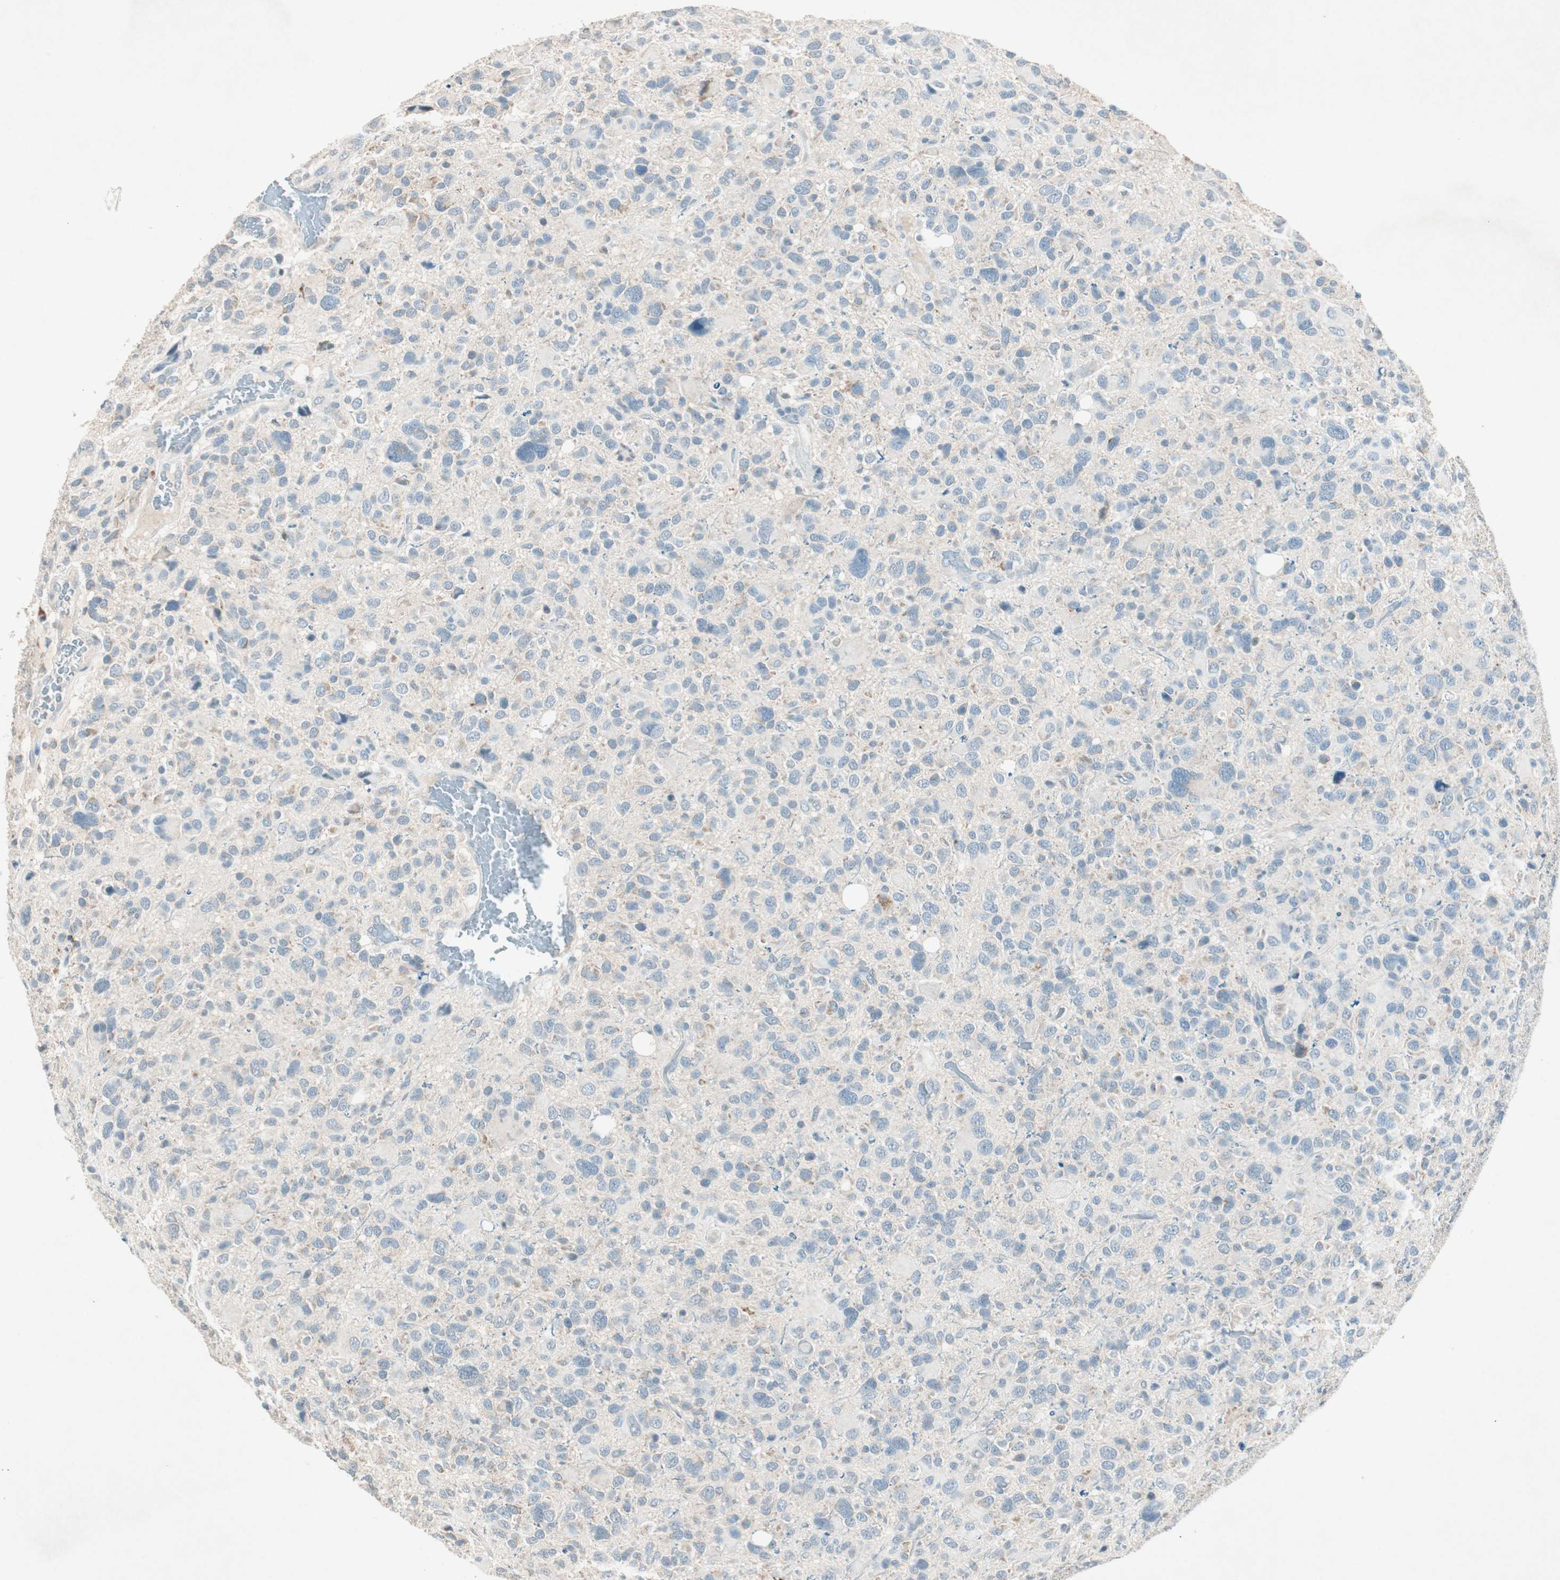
{"staining": {"intensity": "weak", "quantity": "<25%", "location": "cytoplasmic/membranous"}, "tissue": "glioma", "cell_type": "Tumor cells", "image_type": "cancer", "snomed": [{"axis": "morphology", "description": "Glioma, malignant, High grade"}, {"axis": "topography", "description": "Brain"}], "caption": "An image of glioma stained for a protein reveals no brown staining in tumor cells. (Brightfield microscopy of DAB IHC at high magnification).", "gene": "NKAIN1", "patient": {"sex": "male", "age": 48}}